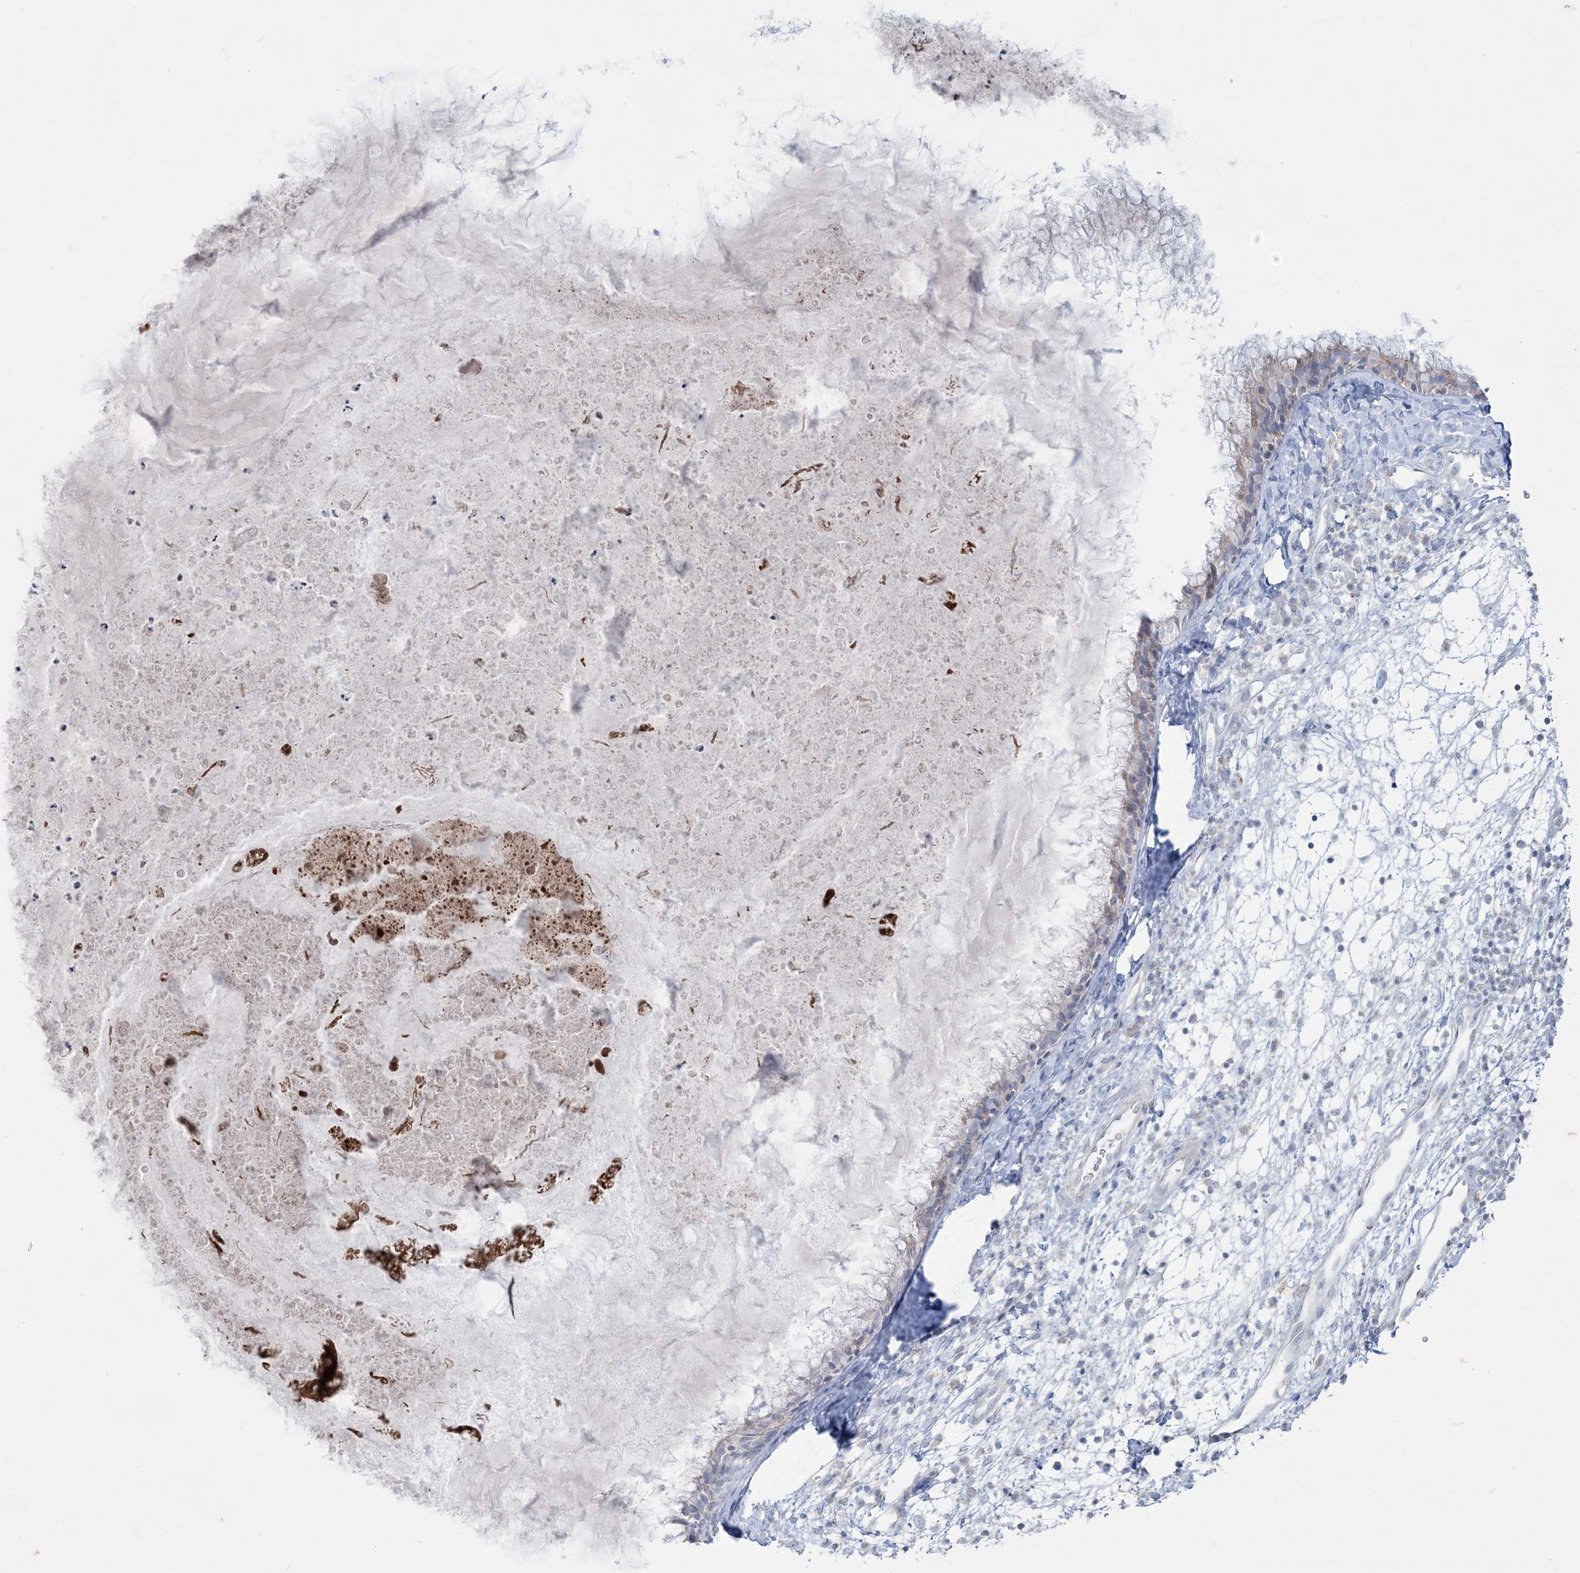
{"staining": {"intensity": "negative", "quantity": "none", "location": "none"}, "tissue": "nasopharynx", "cell_type": "Respiratory epithelial cells", "image_type": "normal", "snomed": [{"axis": "morphology", "description": "Normal tissue, NOS"}, {"axis": "topography", "description": "Nasopharynx"}], "caption": "Immunohistochemical staining of benign human nasopharynx exhibits no significant expression in respiratory epithelial cells. (DAB (3,3'-diaminobenzidine) IHC visualized using brightfield microscopy, high magnification).", "gene": "TBC1D7", "patient": {"sex": "male", "age": 22}}